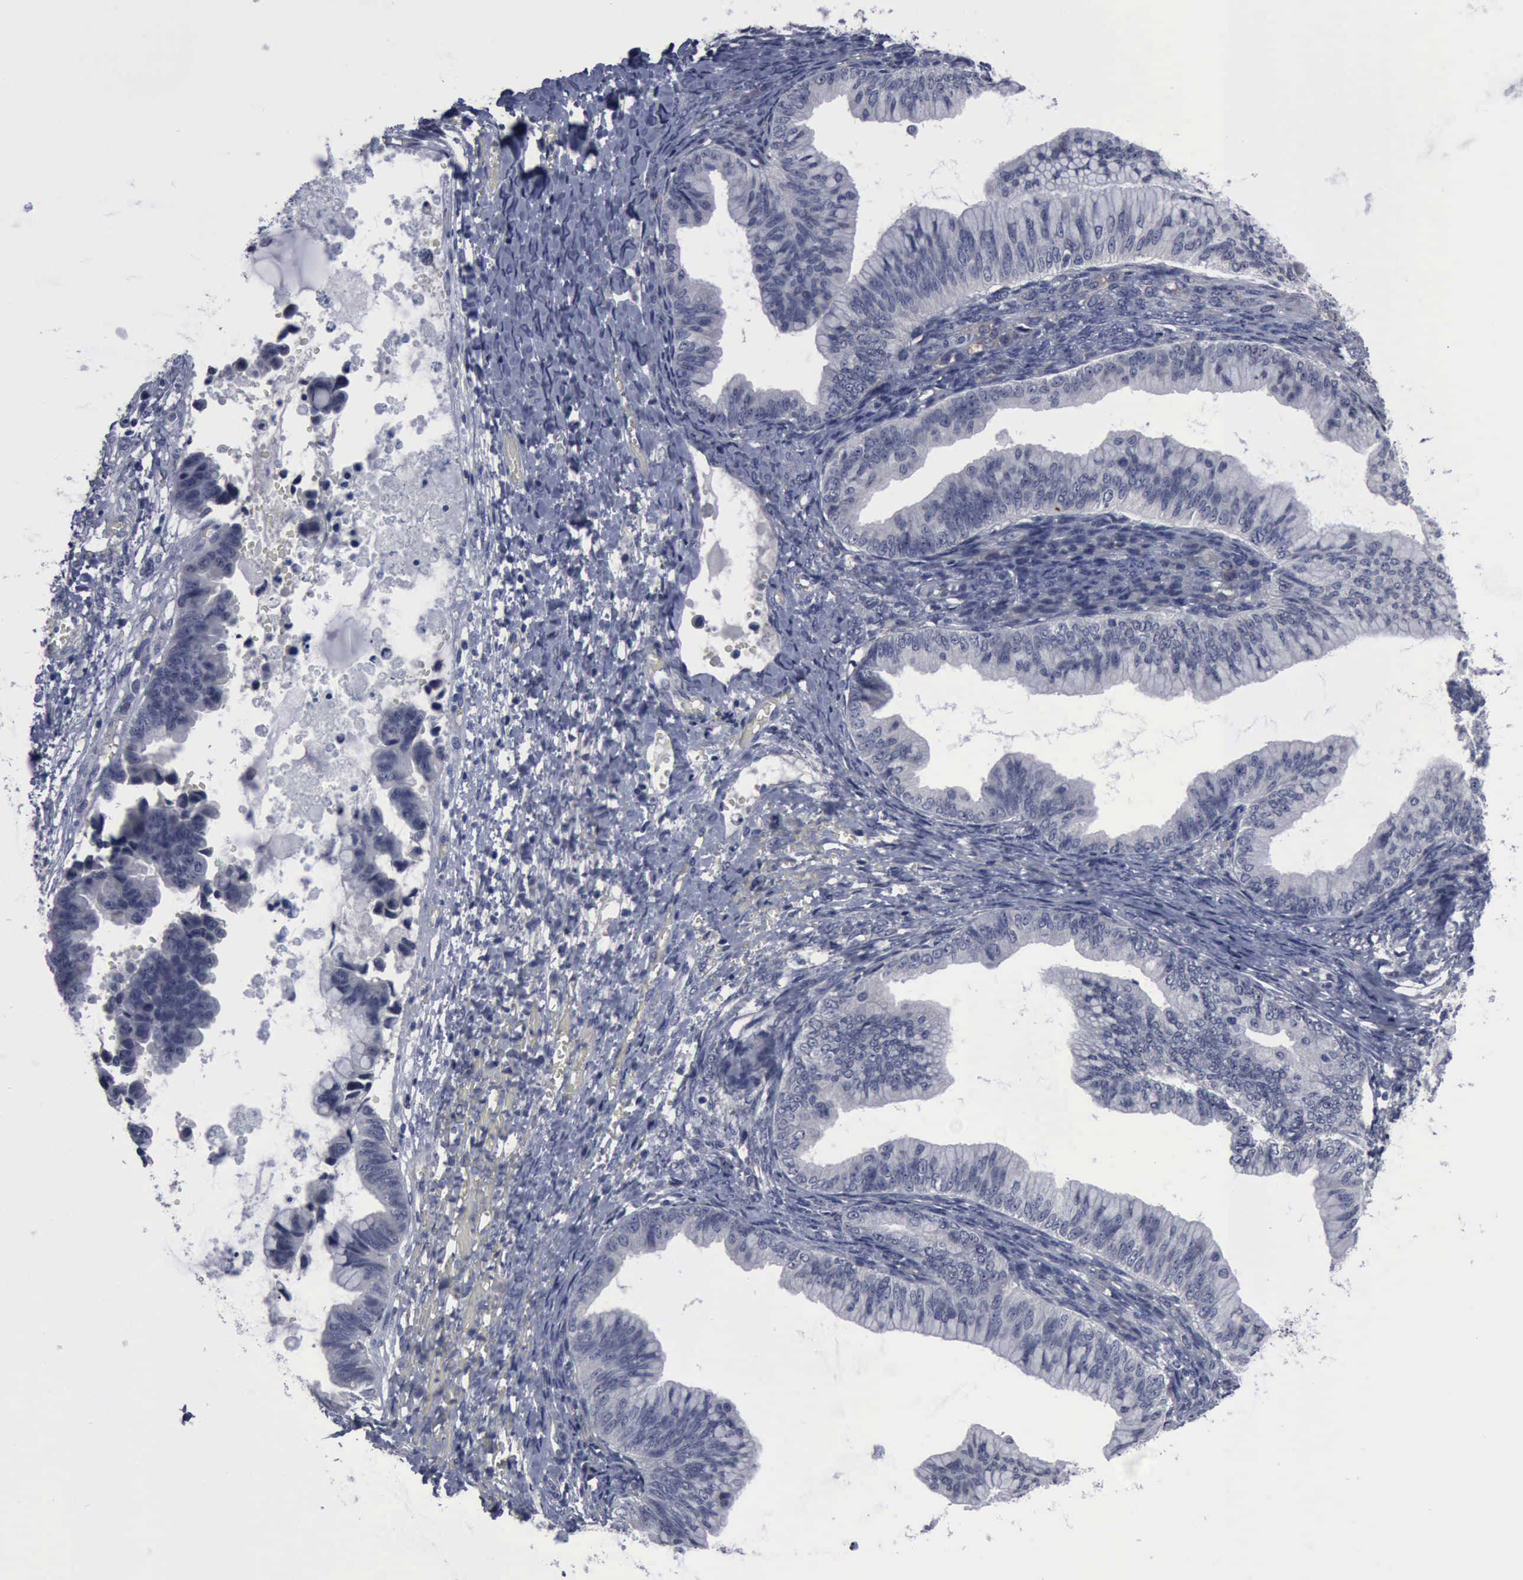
{"staining": {"intensity": "negative", "quantity": "none", "location": "none"}, "tissue": "ovarian cancer", "cell_type": "Tumor cells", "image_type": "cancer", "snomed": [{"axis": "morphology", "description": "Cystadenocarcinoma, mucinous, NOS"}, {"axis": "topography", "description": "Ovary"}], "caption": "IHC image of human ovarian cancer (mucinous cystadenocarcinoma) stained for a protein (brown), which reveals no staining in tumor cells.", "gene": "MYO18B", "patient": {"sex": "female", "age": 36}}